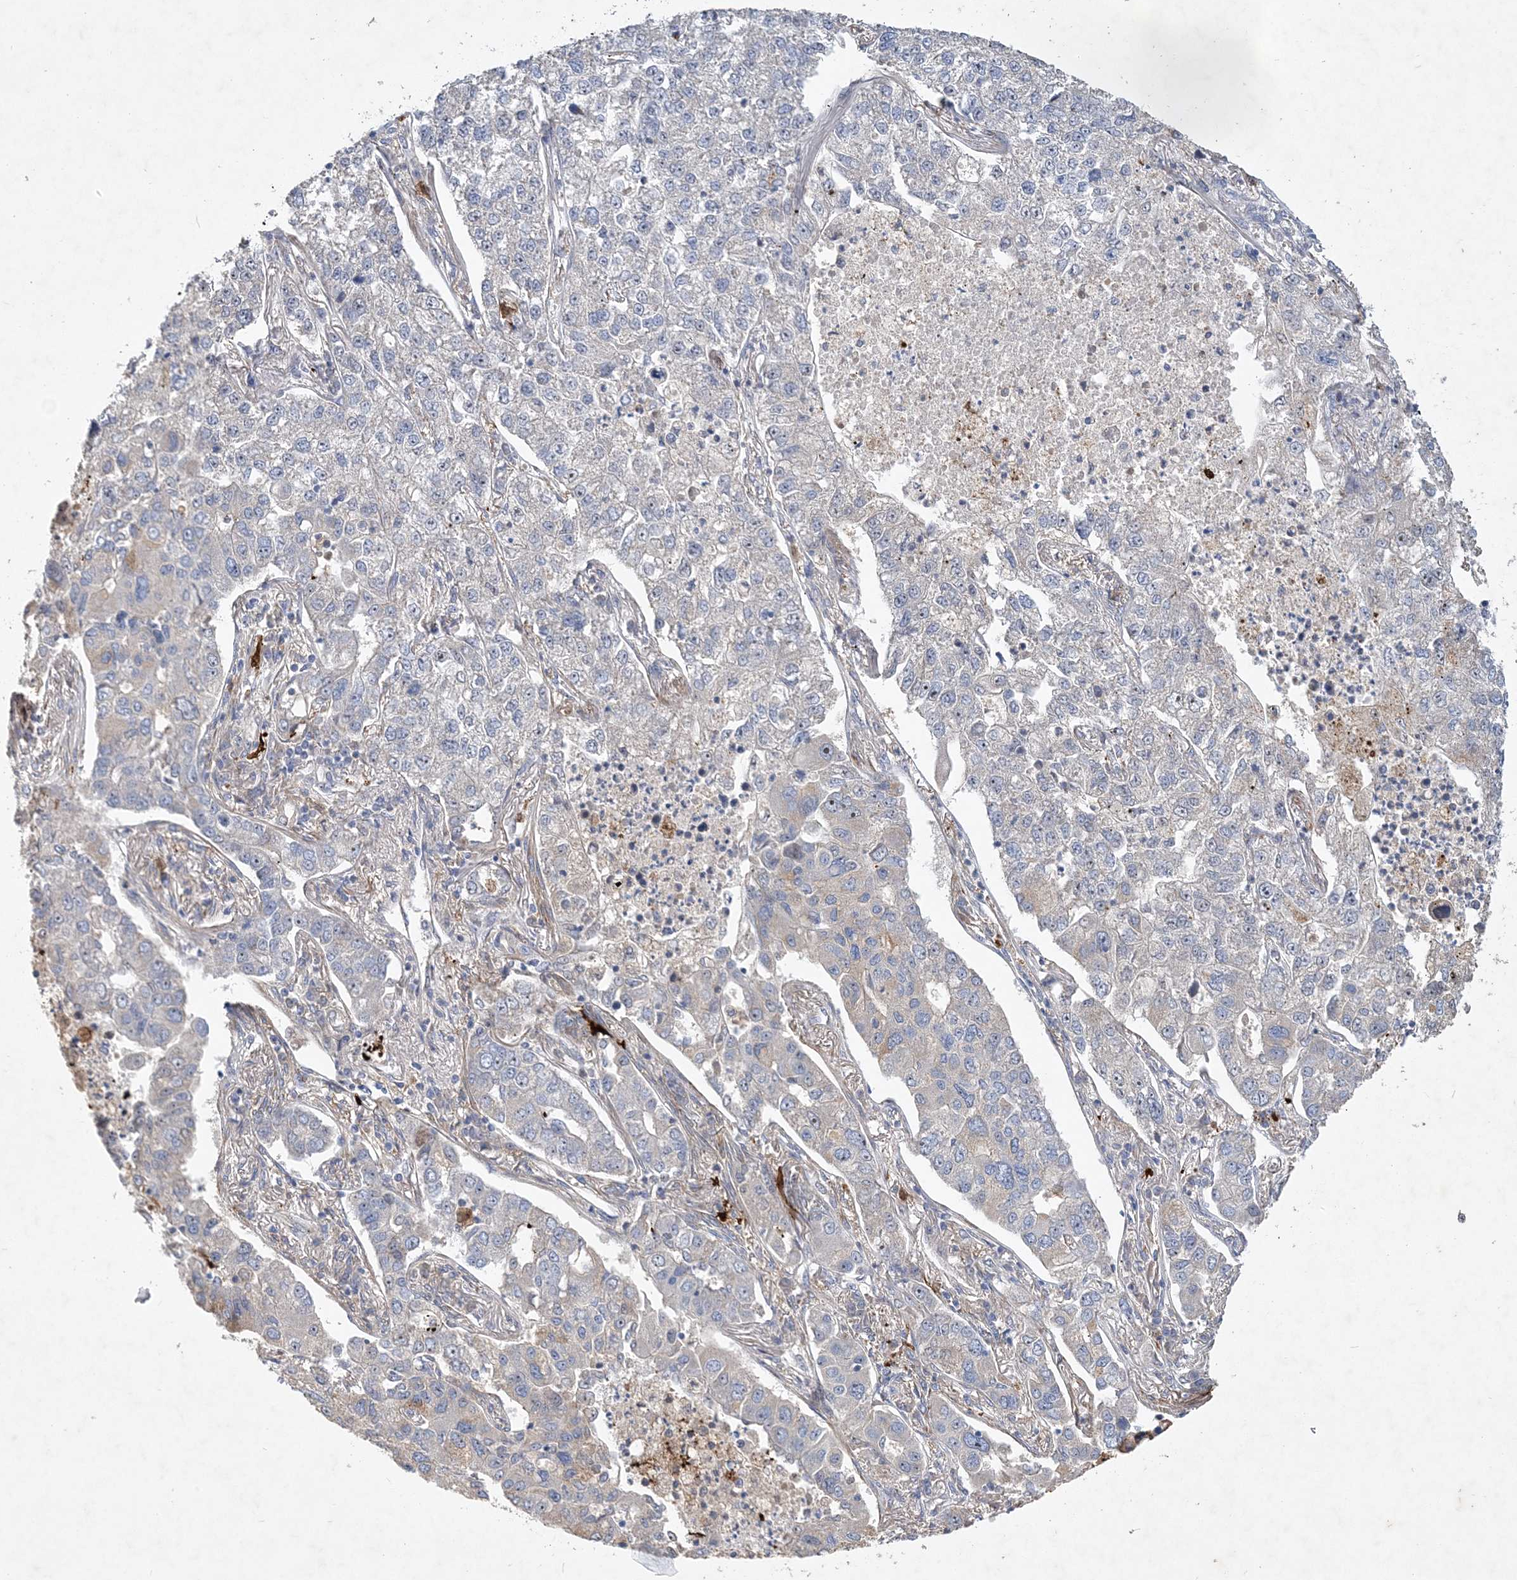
{"staining": {"intensity": "negative", "quantity": "none", "location": "none"}, "tissue": "lung cancer", "cell_type": "Tumor cells", "image_type": "cancer", "snomed": [{"axis": "morphology", "description": "Adenocarcinoma, NOS"}, {"axis": "topography", "description": "Lung"}], "caption": "This is an immunohistochemistry (IHC) image of human lung cancer. There is no positivity in tumor cells.", "gene": "FEZ2", "patient": {"sex": "male", "age": 49}}